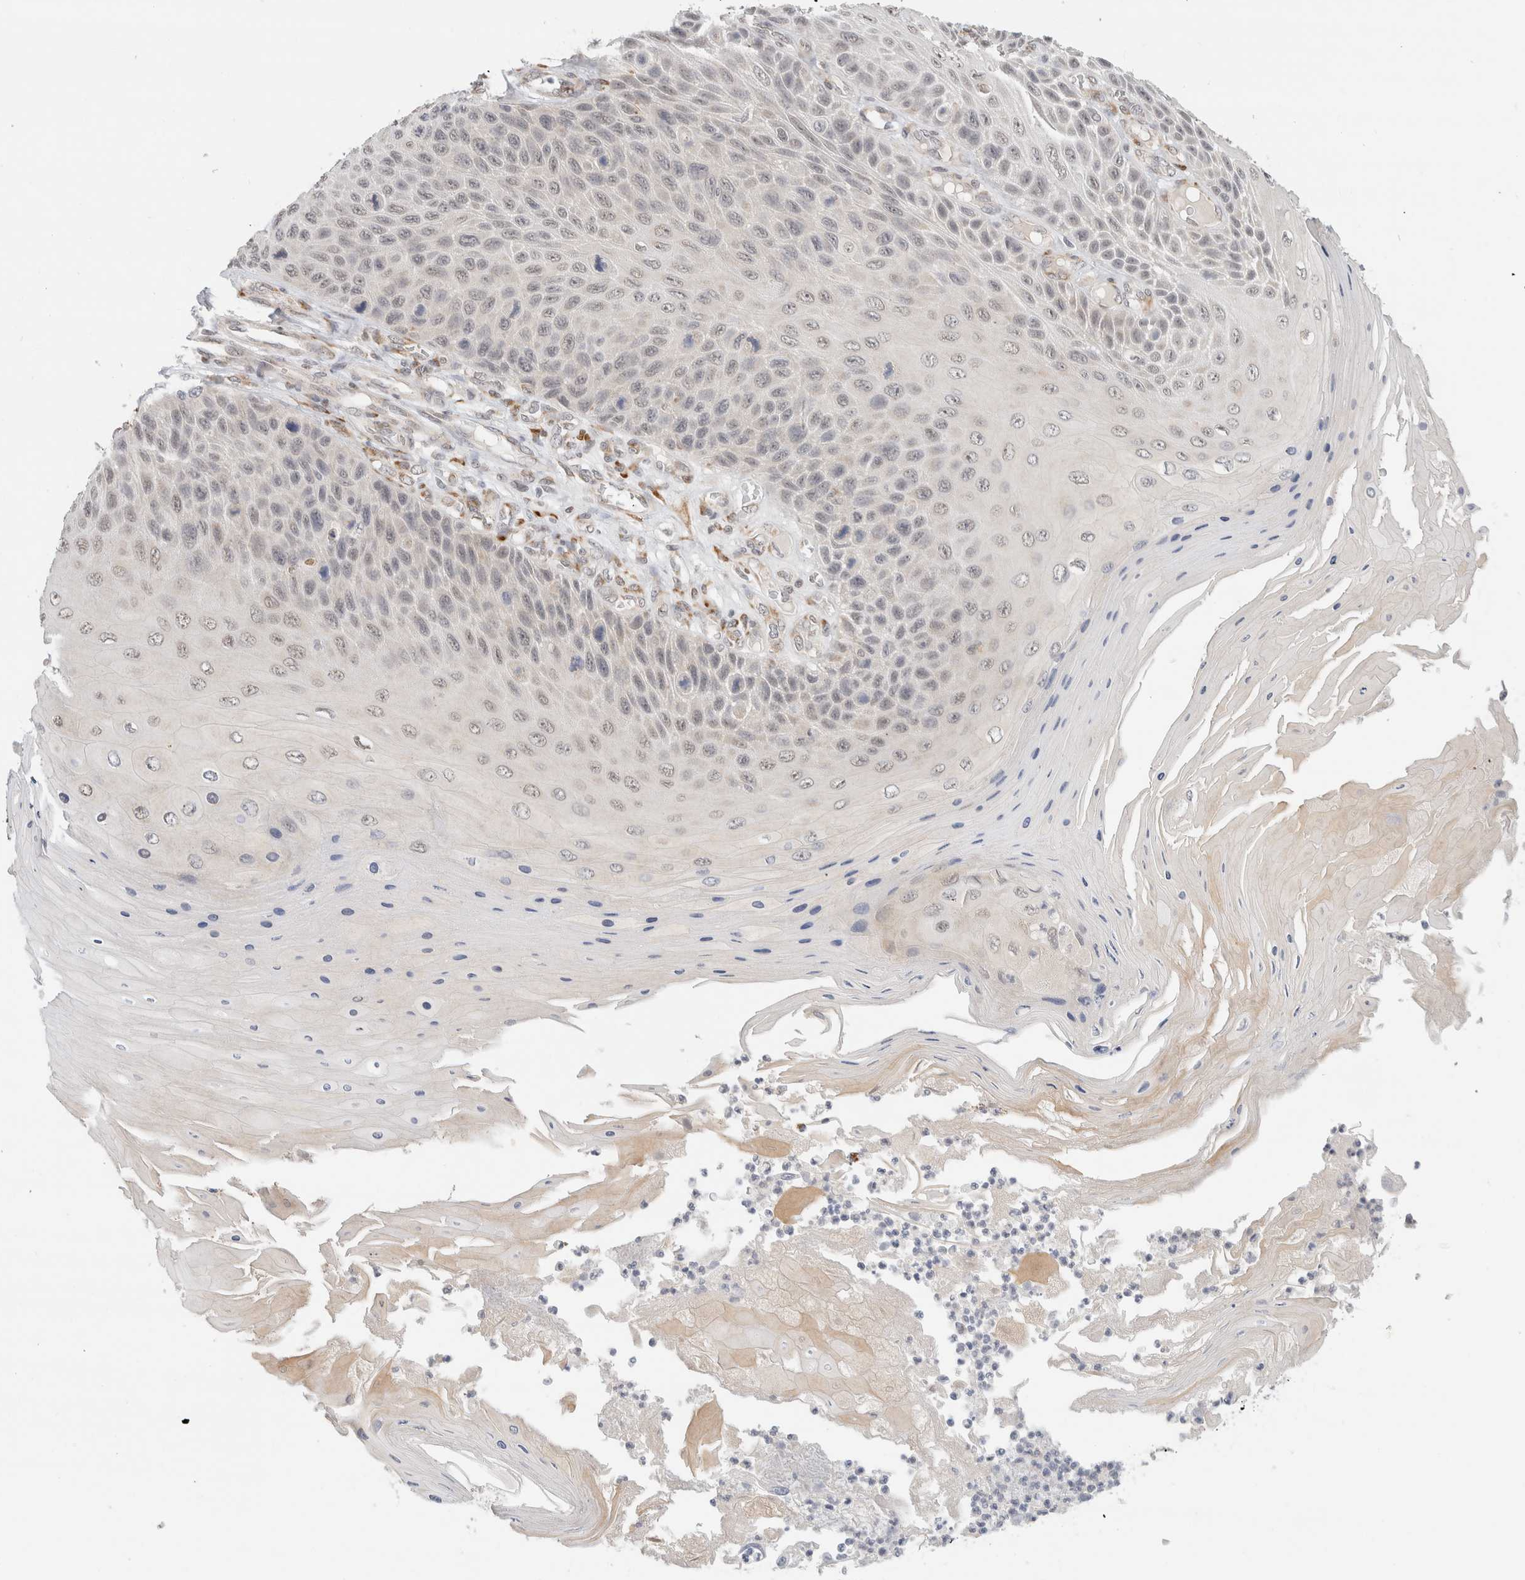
{"staining": {"intensity": "weak", "quantity": "<25%", "location": "cytoplasmic/membranous,nuclear"}, "tissue": "skin cancer", "cell_type": "Tumor cells", "image_type": "cancer", "snomed": [{"axis": "morphology", "description": "Squamous cell carcinoma, NOS"}, {"axis": "topography", "description": "Skin"}], "caption": "The histopathology image demonstrates no staining of tumor cells in squamous cell carcinoma (skin).", "gene": "HDLBP", "patient": {"sex": "female", "age": 88}}